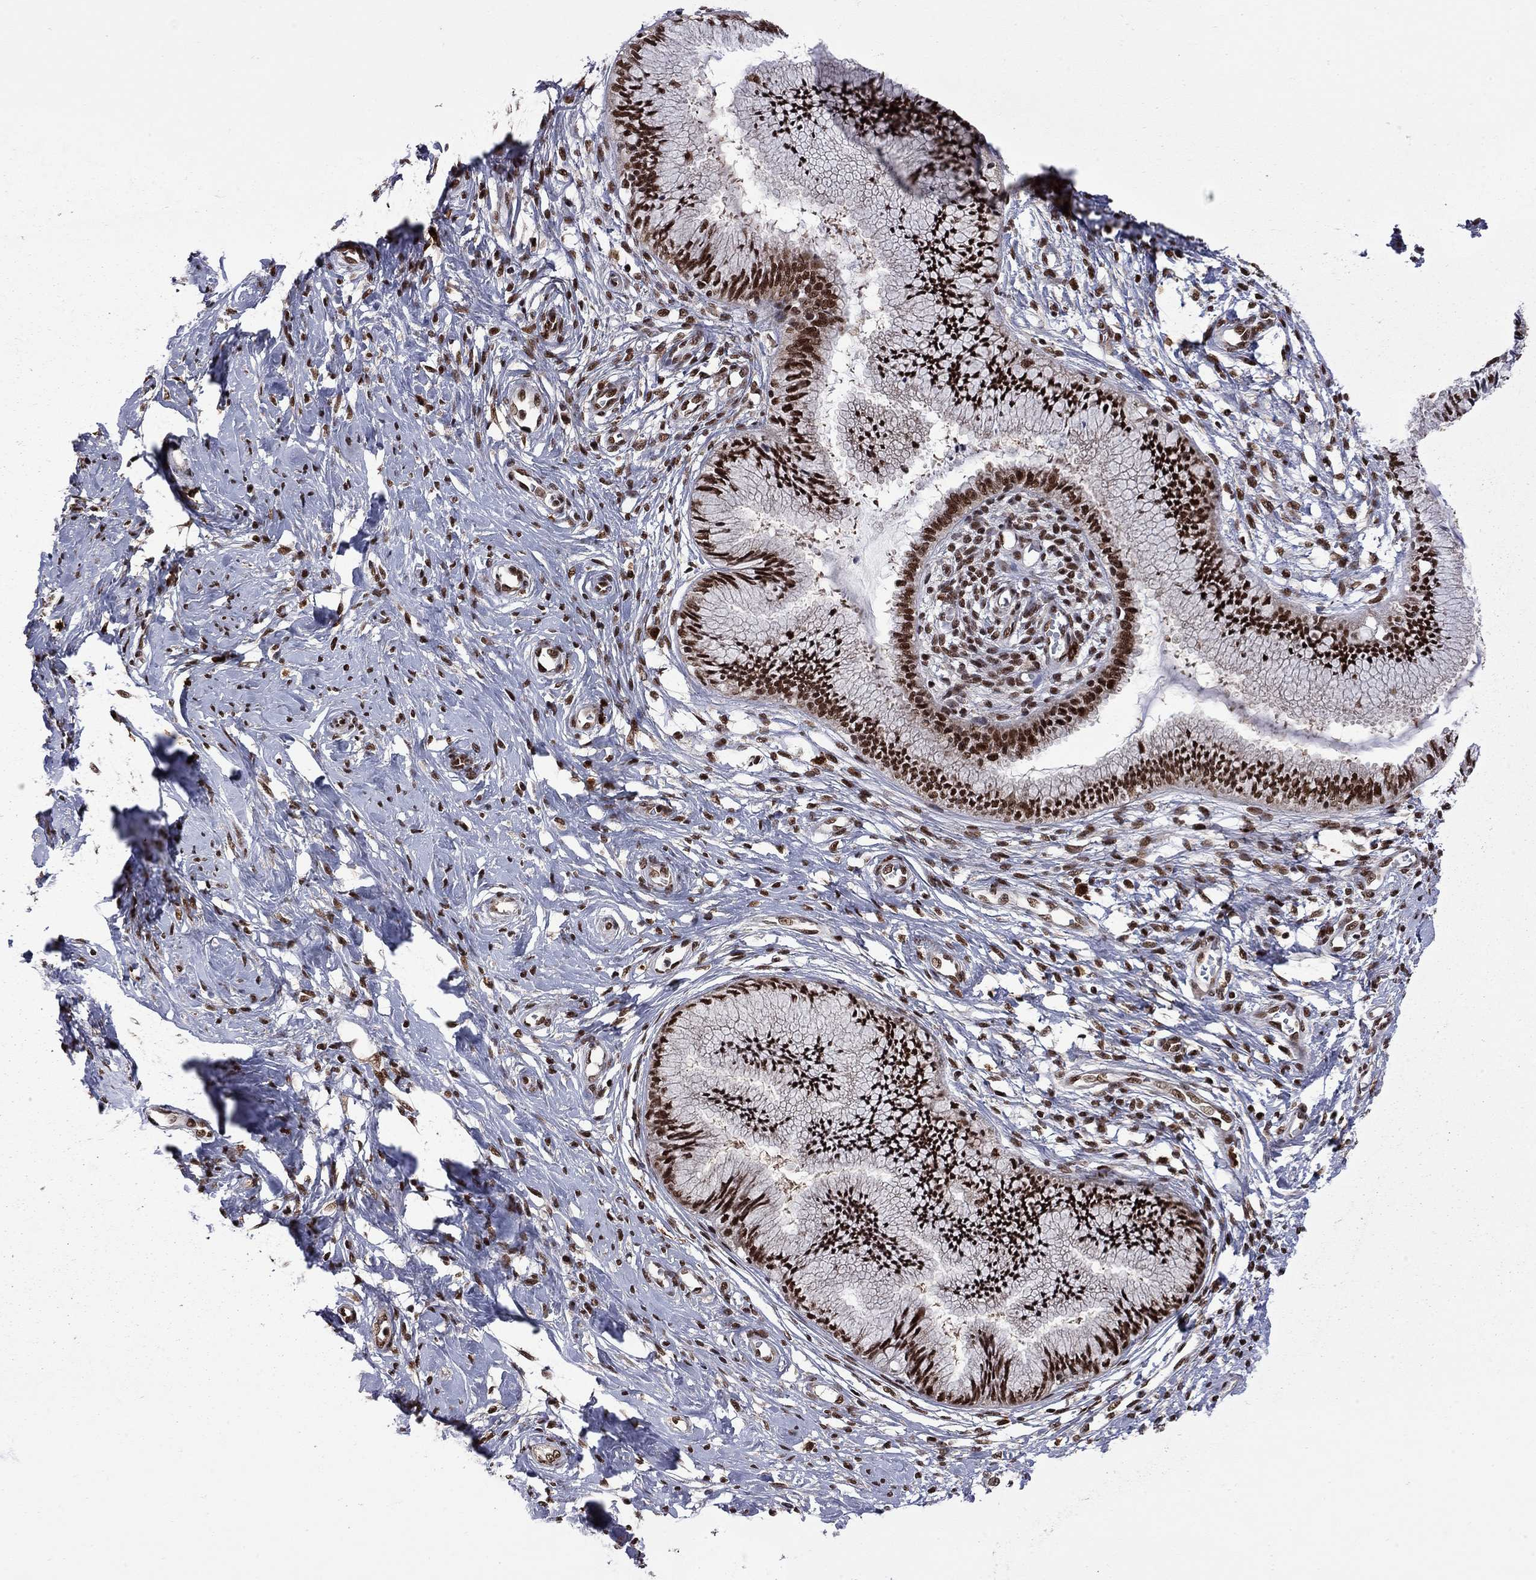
{"staining": {"intensity": "strong", "quantity": ">75%", "location": "nuclear"}, "tissue": "cervical cancer", "cell_type": "Tumor cells", "image_type": "cancer", "snomed": [{"axis": "morphology", "description": "Normal tissue, NOS"}, {"axis": "morphology", "description": "Squamous cell carcinoma, NOS"}, {"axis": "topography", "description": "Cervix"}], "caption": "Protein staining by immunohistochemistry displays strong nuclear expression in about >75% of tumor cells in cervical cancer.", "gene": "MED25", "patient": {"sex": "female", "age": 39}}